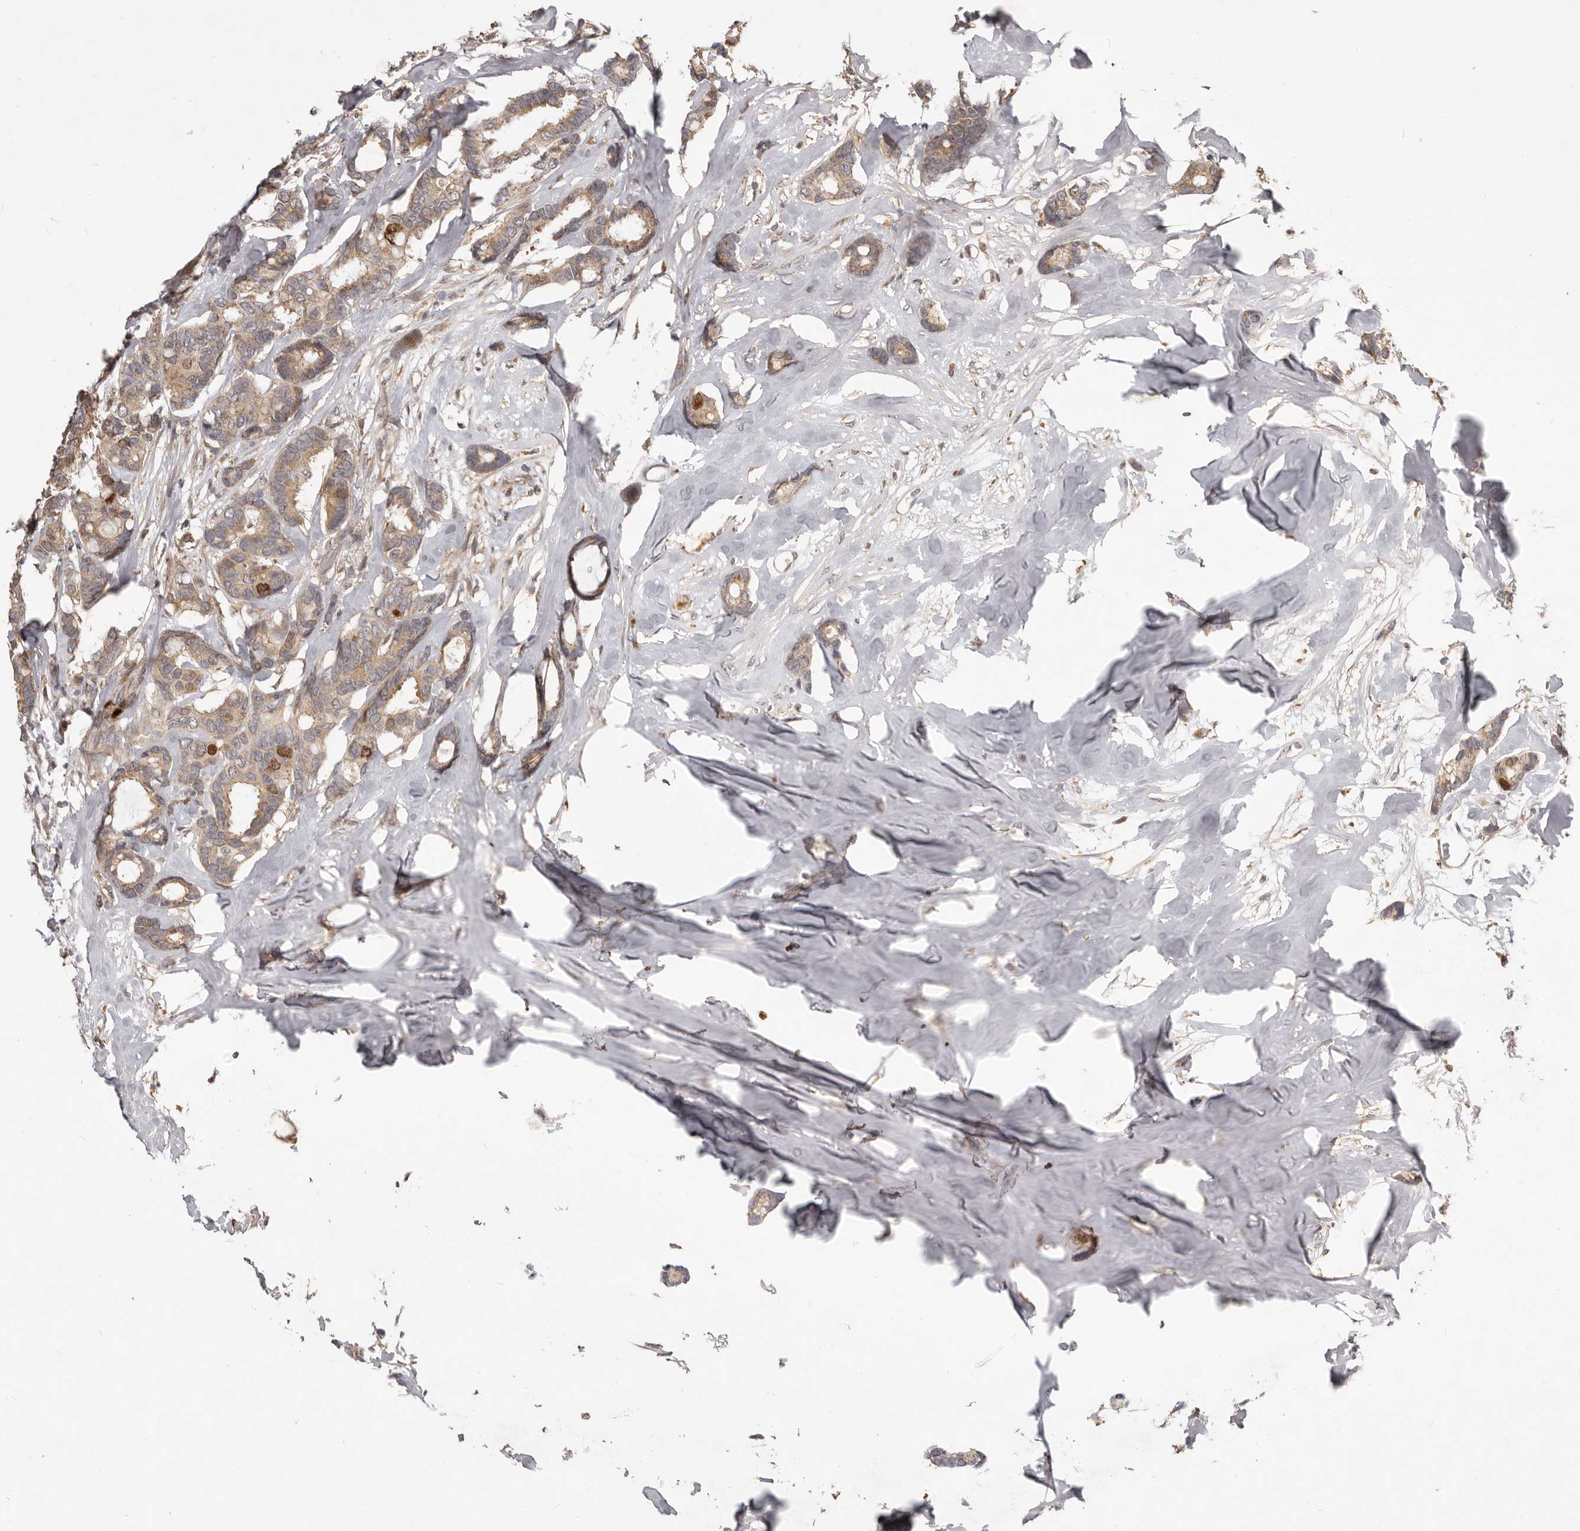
{"staining": {"intensity": "moderate", "quantity": ">75%", "location": "cytoplasmic/membranous"}, "tissue": "breast cancer", "cell_type": "Tumor cells", "image_type": "cancer", "snomed": [{"axis": "morphology", "description": "Duct carcinoma"}, {"axis": "topography", "description": "Breast"}], "caption": "Protein staining shows moderate cytoplasmic/membranous staining in approximately >75% of tumor cells in breast cancer.", "gene": "RNF187", "patient": {"sex": "female", "age": 87}}